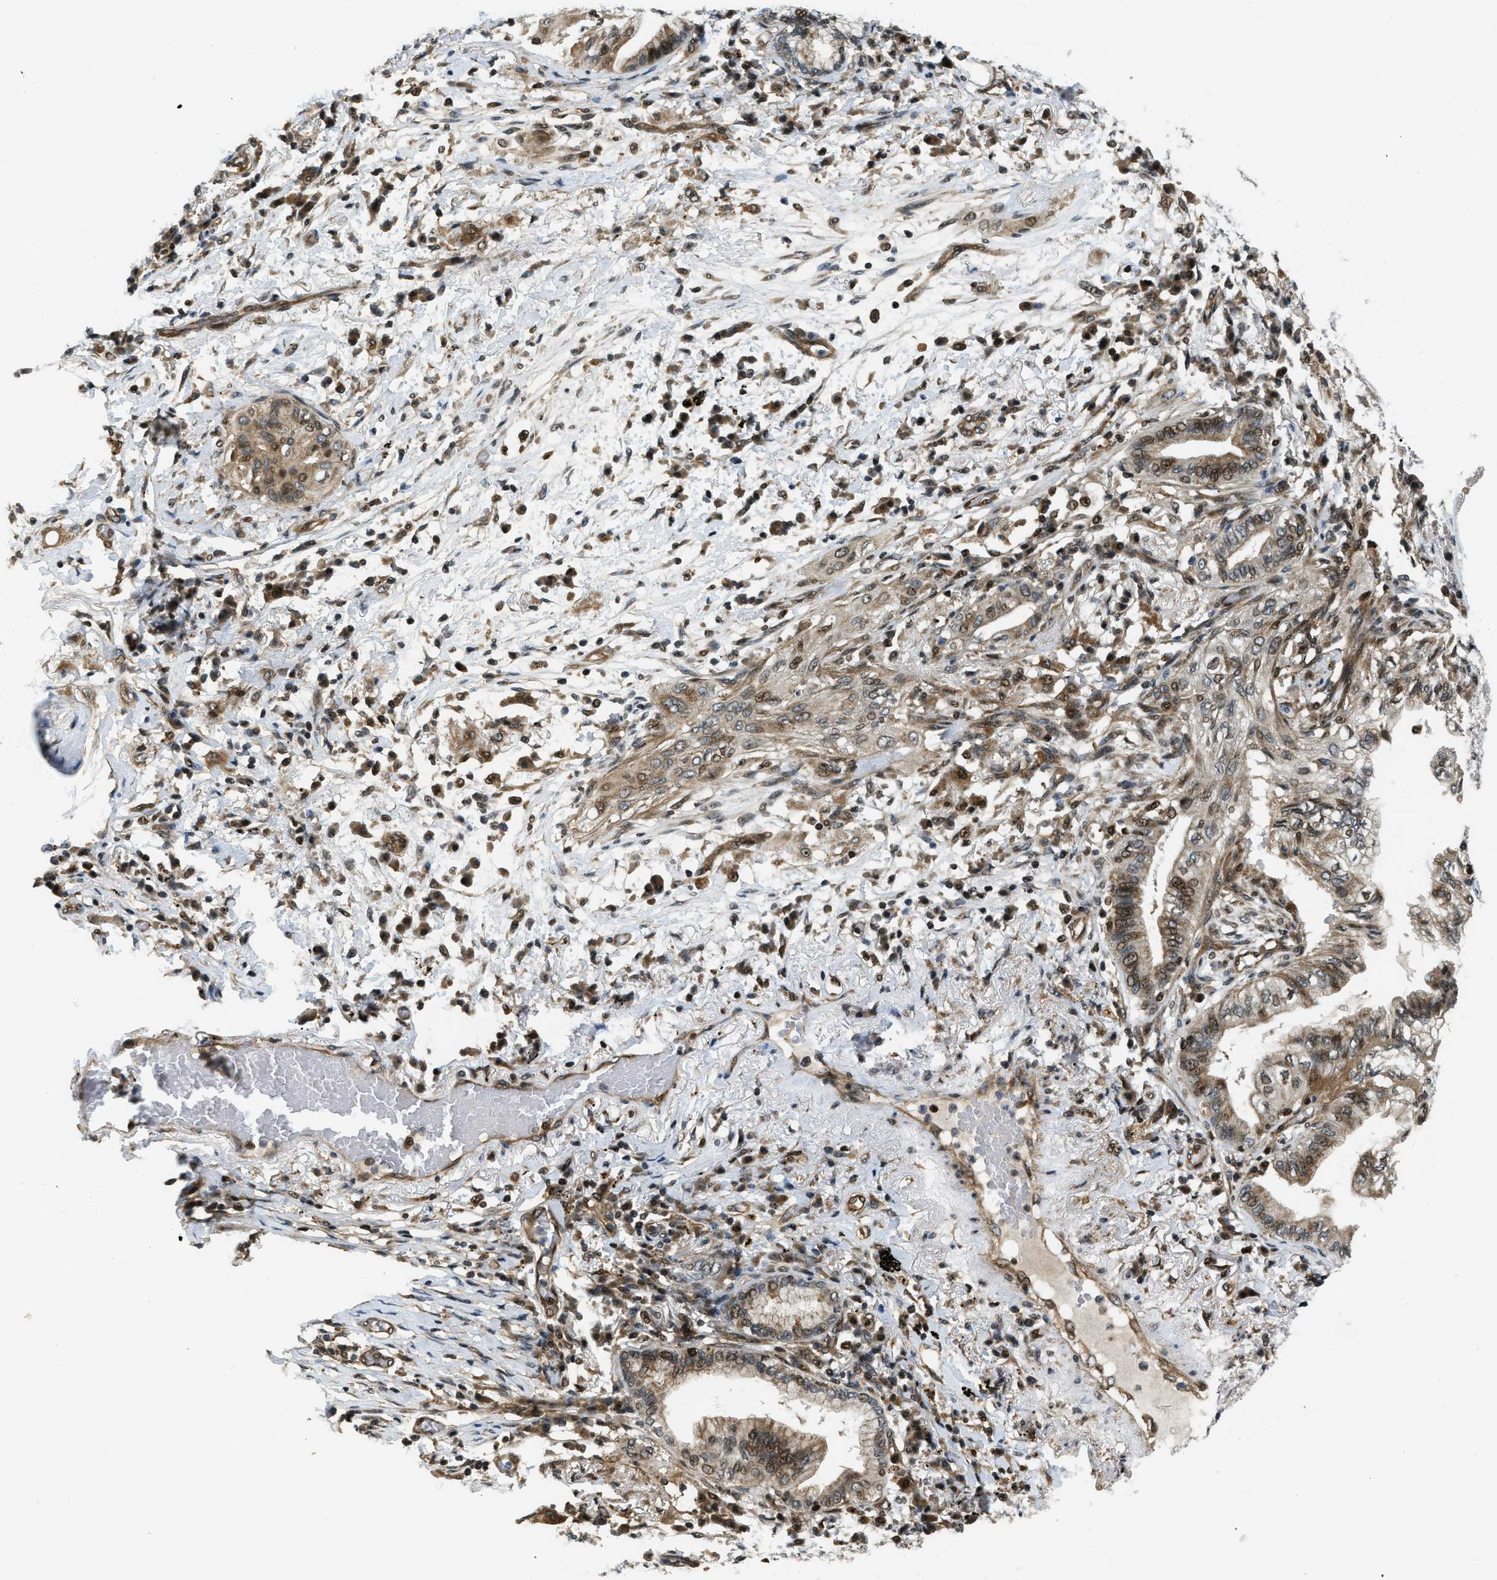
{"staining": {"intensity": "moderate", "quantity": "25%-75%", "location": "cytoplasmic/membranous,nuclear"}, "tissue": "lung cancer", "cell_type": "Tumor cells", "image_type": "cancer", "snomed": [{"axis": "morphology", "description": "Normal tissue, NOS"}, {"axis": "morphology", "description": "Adenocarcinoma, NOS"}, {"axis": "topography", "description": "Bronchus"}, {"axis": "topography", "description": "Lung"}], "caption": "This micrograph displays IHC staining of adenocarcinoma (lung), with medium moderate cytoplasmic/membranous and nuclear positivity in about 25%-75% of tumor cells.", "gene": "LTA4H", "patient": {"sex": "female", "age": 70}}